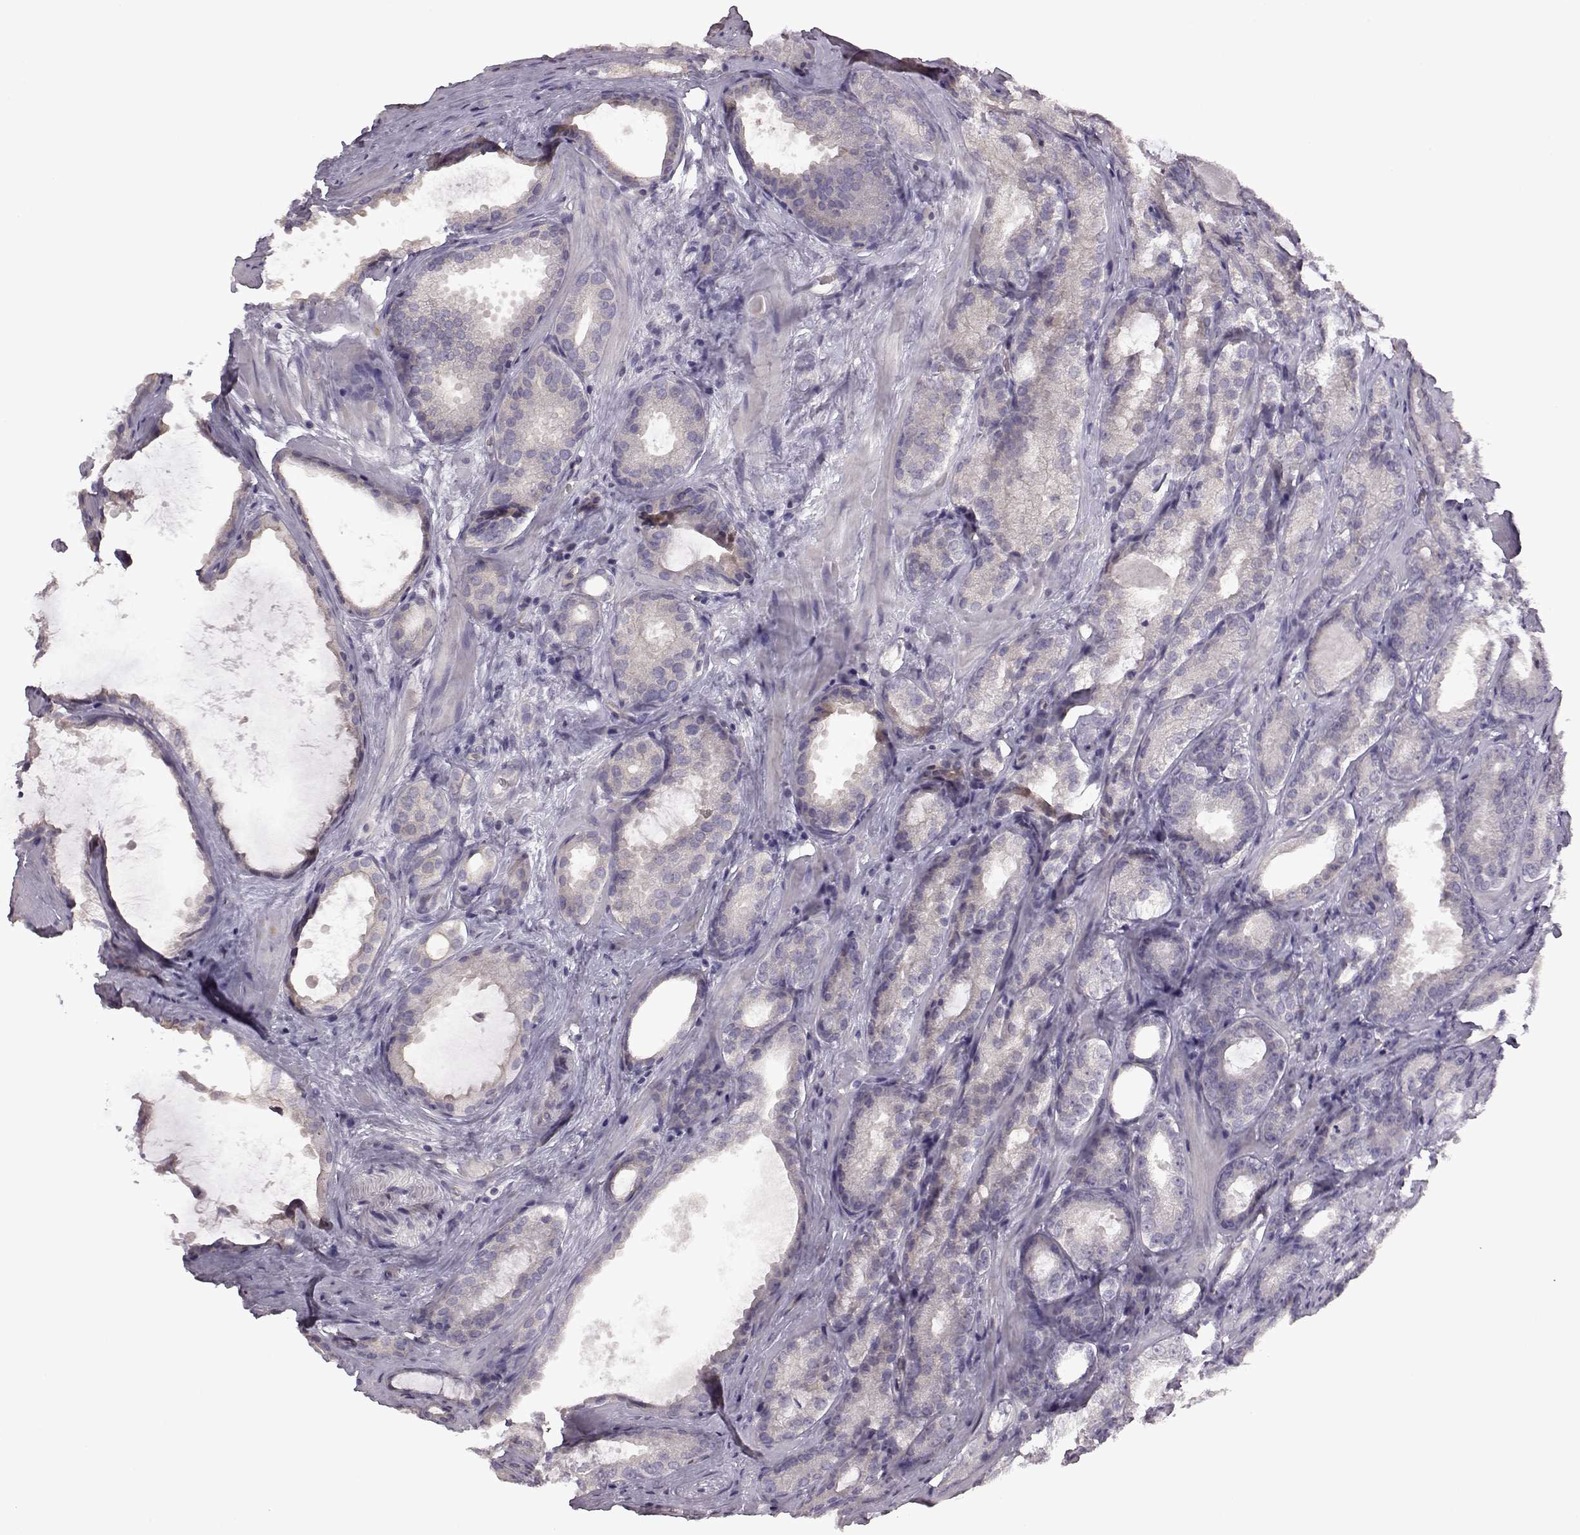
{"staining": {"intensity": "negative", "quantity": "none", "location": "none"}, "tissue": "prostate cancer", "cell_type": "Tumor cells", "image_type": "cancer", "snomed": [{"axis": "morphology", "description": "Adenocarcinoma, High grade"}, {"axis": "topography", "description": "Prostate"}], "caption": "An immunohistochemistry histopathology image of prostate cancer is shown. There is no staining in tumor cells of prostate cancer.", "gene": "EDDM3B", "patient": {"sex": "male", "age": 64}}